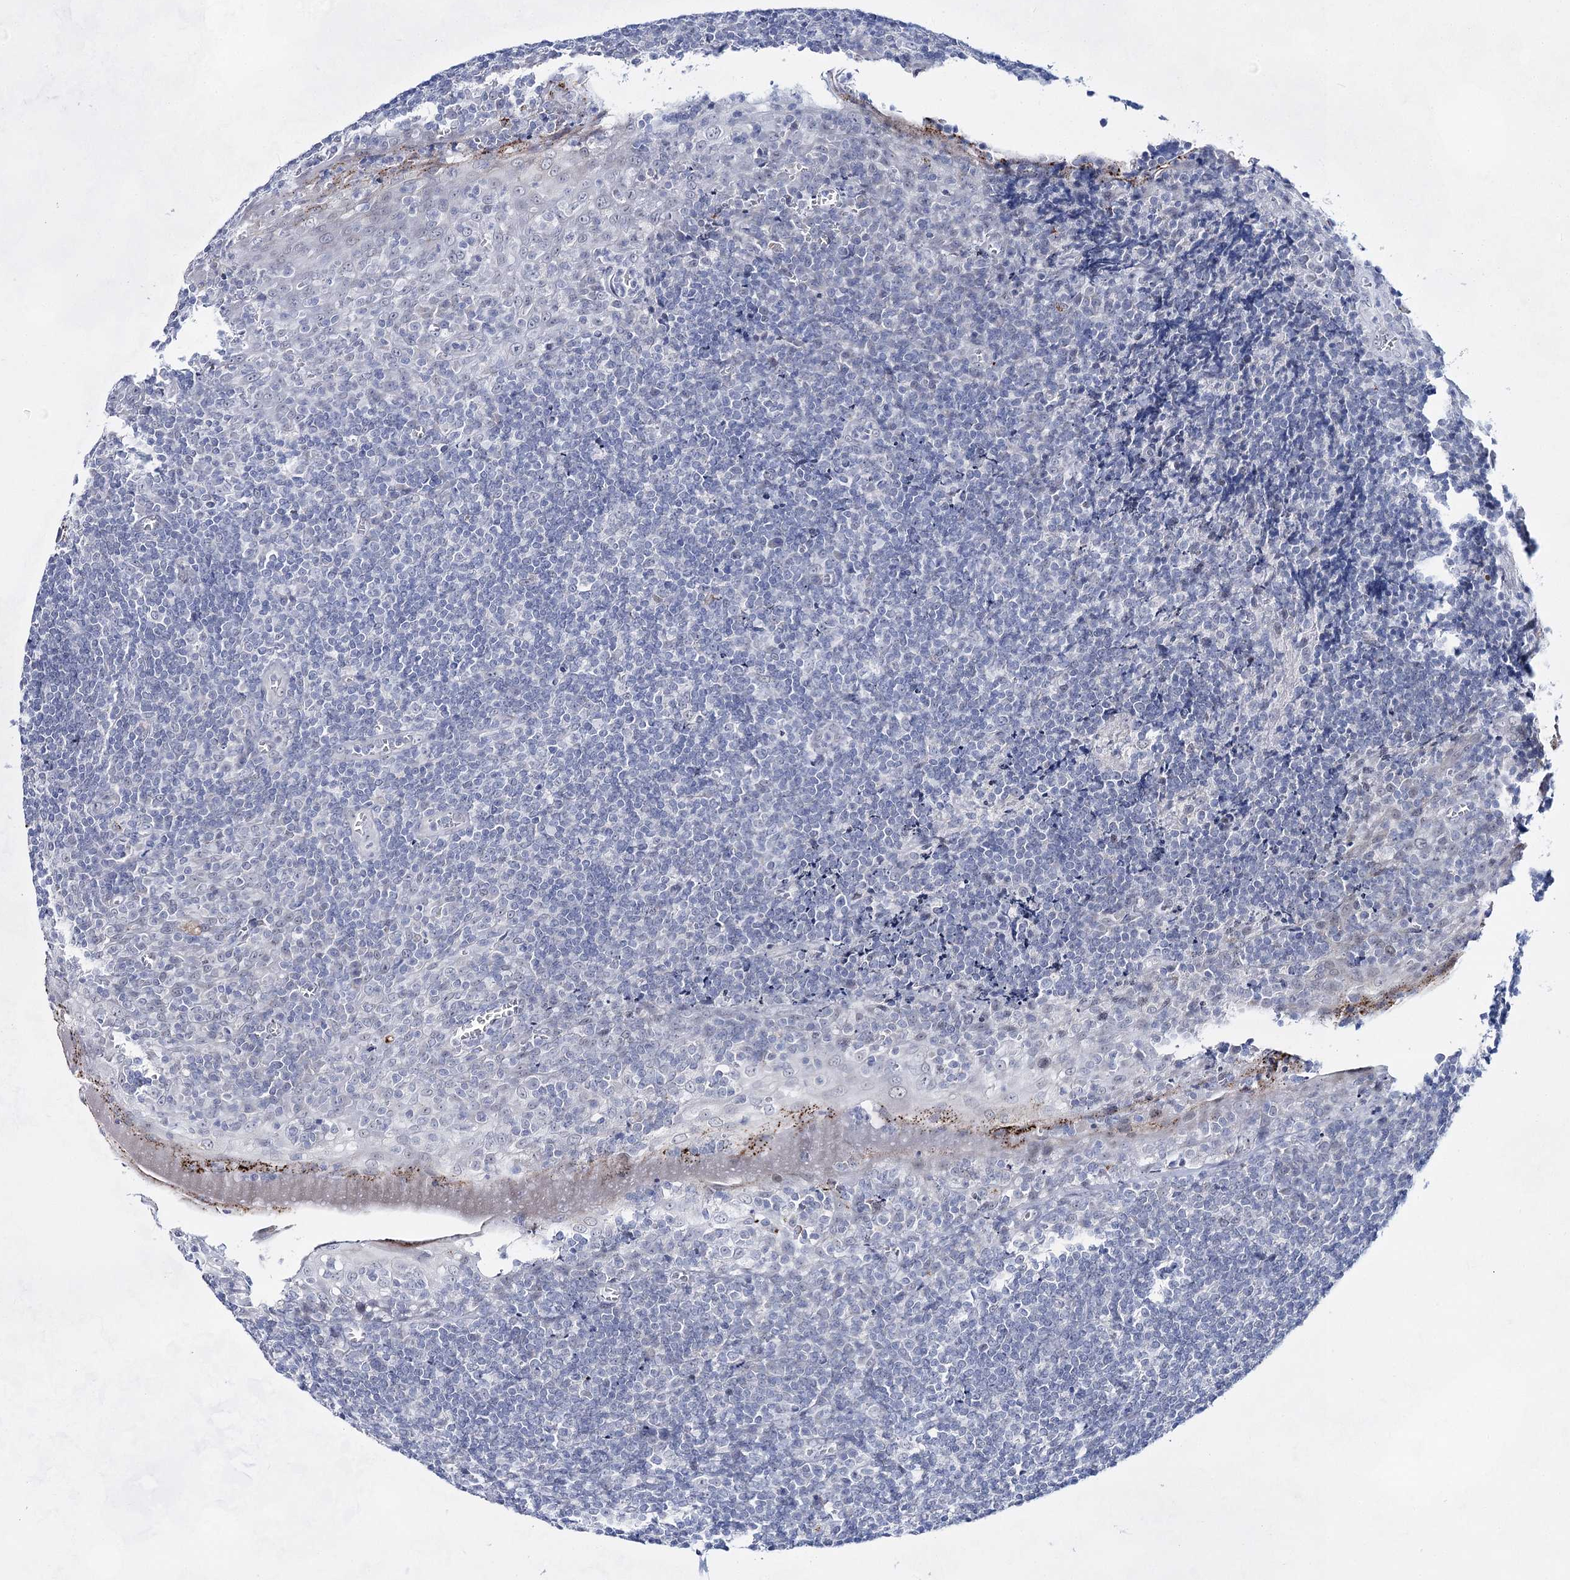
{"staining": {"intensity": "negative", "quantity": "none", "location": "none"}, "tissue": "tonsil", "cell_type": "Germinal center cells", "image_type": "normal", "snomed": [{"axis": "morphology", "description": "Normal tissue, NOS"}, {"axis": "topography", "description": "Tonsil"}], "caption": "IHC of normal human tonsil demonstrates no expression in germinal center cells.", "gene": "BPHL", "patient": {"sex": "male", "age": 37}}